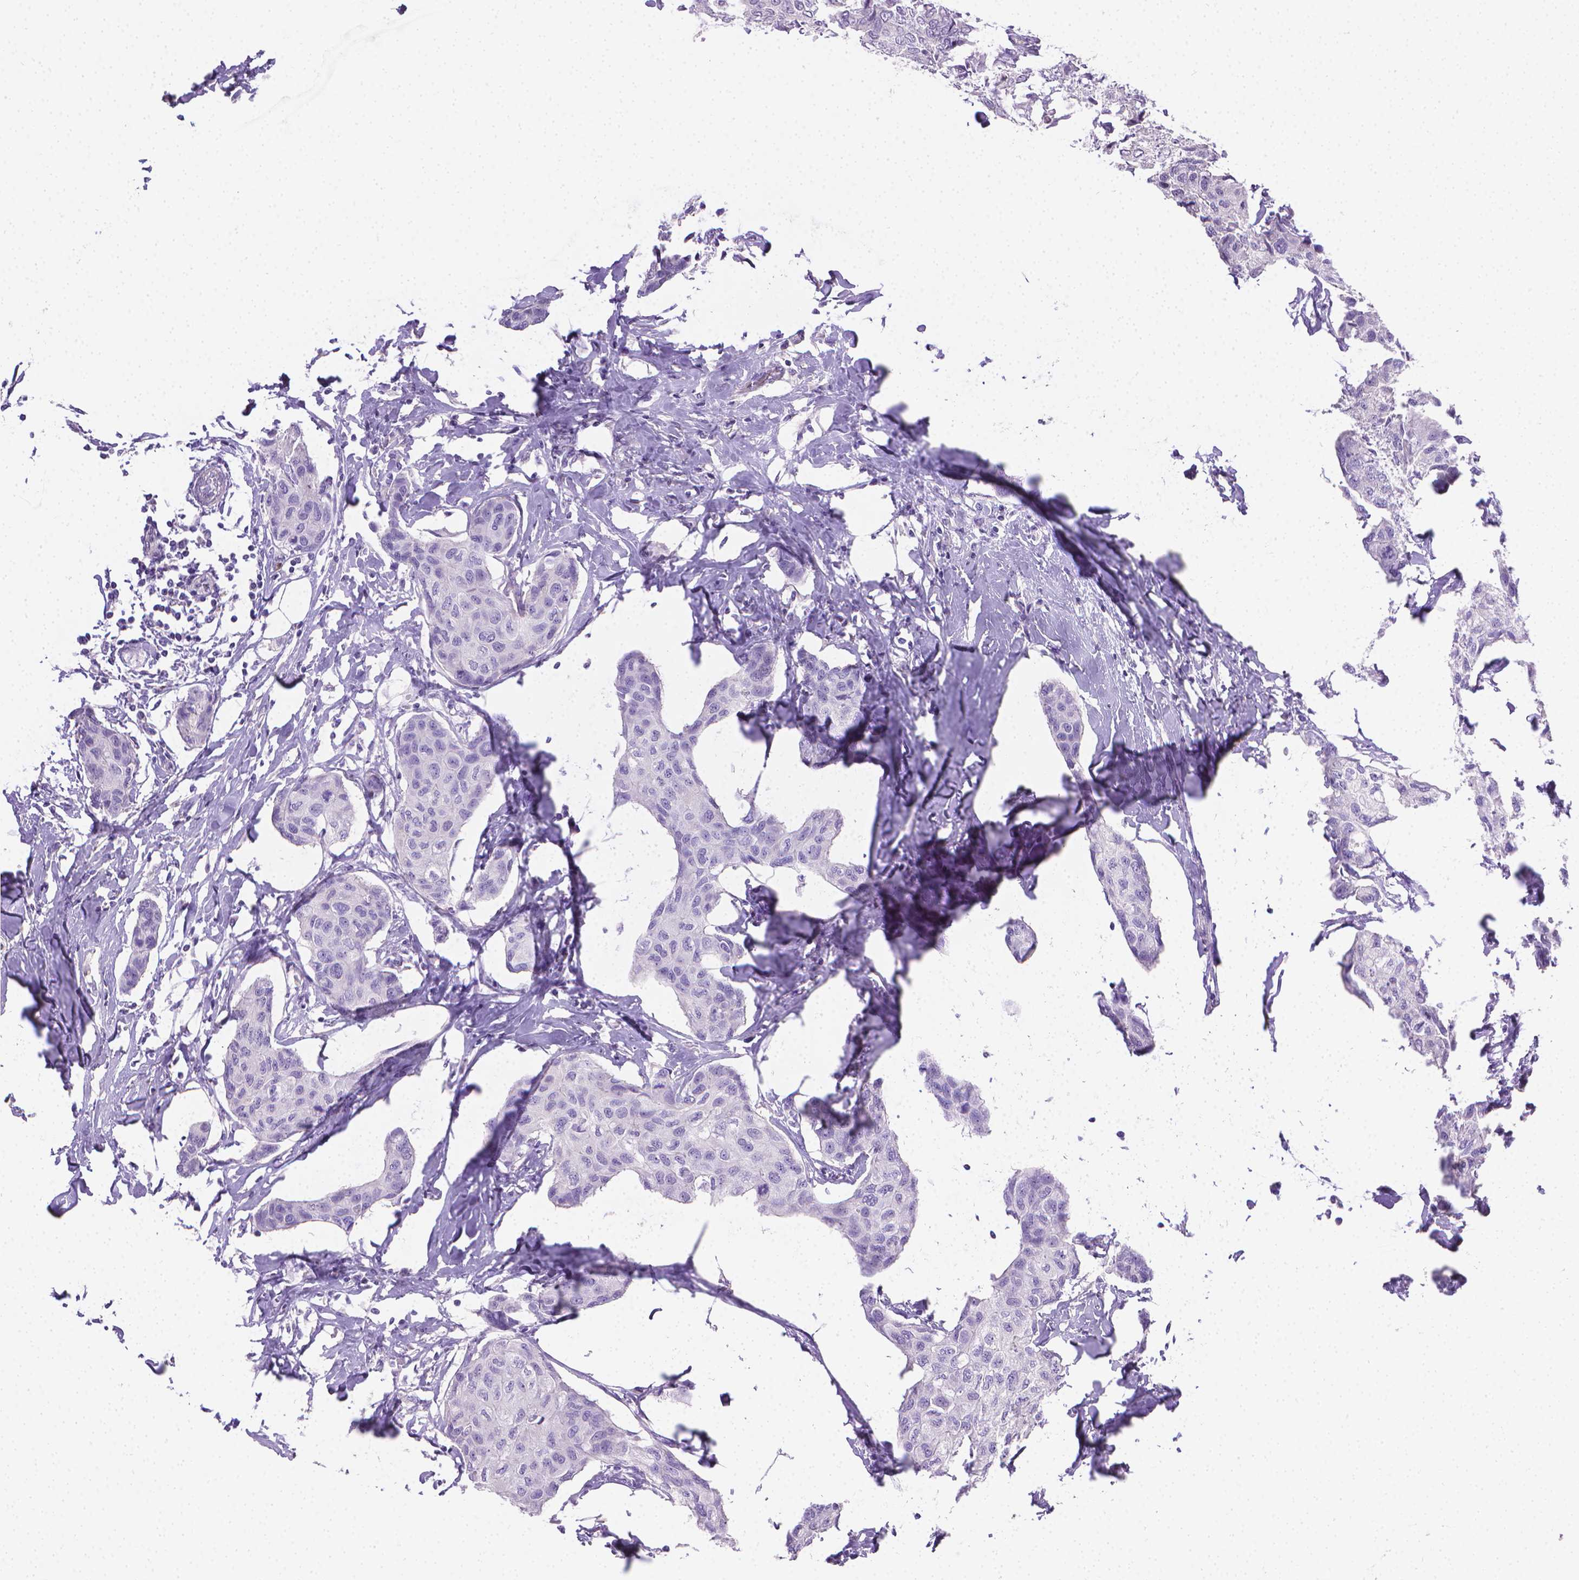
{"staining": {"intensity": "negative", "quantity": "none", "location": "none"}, "tissue": "breast cancer", "cell_type": "Tumor cells", "image_type": "cancer", "snomed": [{"axis": "morphology", "description": "Duct carcinoma"}, {"axis": "topography", "description": "Breast"}], "caption": "Human infiltrating ductal carcinoma (breast) stained for a protein using IHC exhibits no staining in tumor cells.", "gene": "PNMA2", "patient": {"sex": "female", "age": 80}}